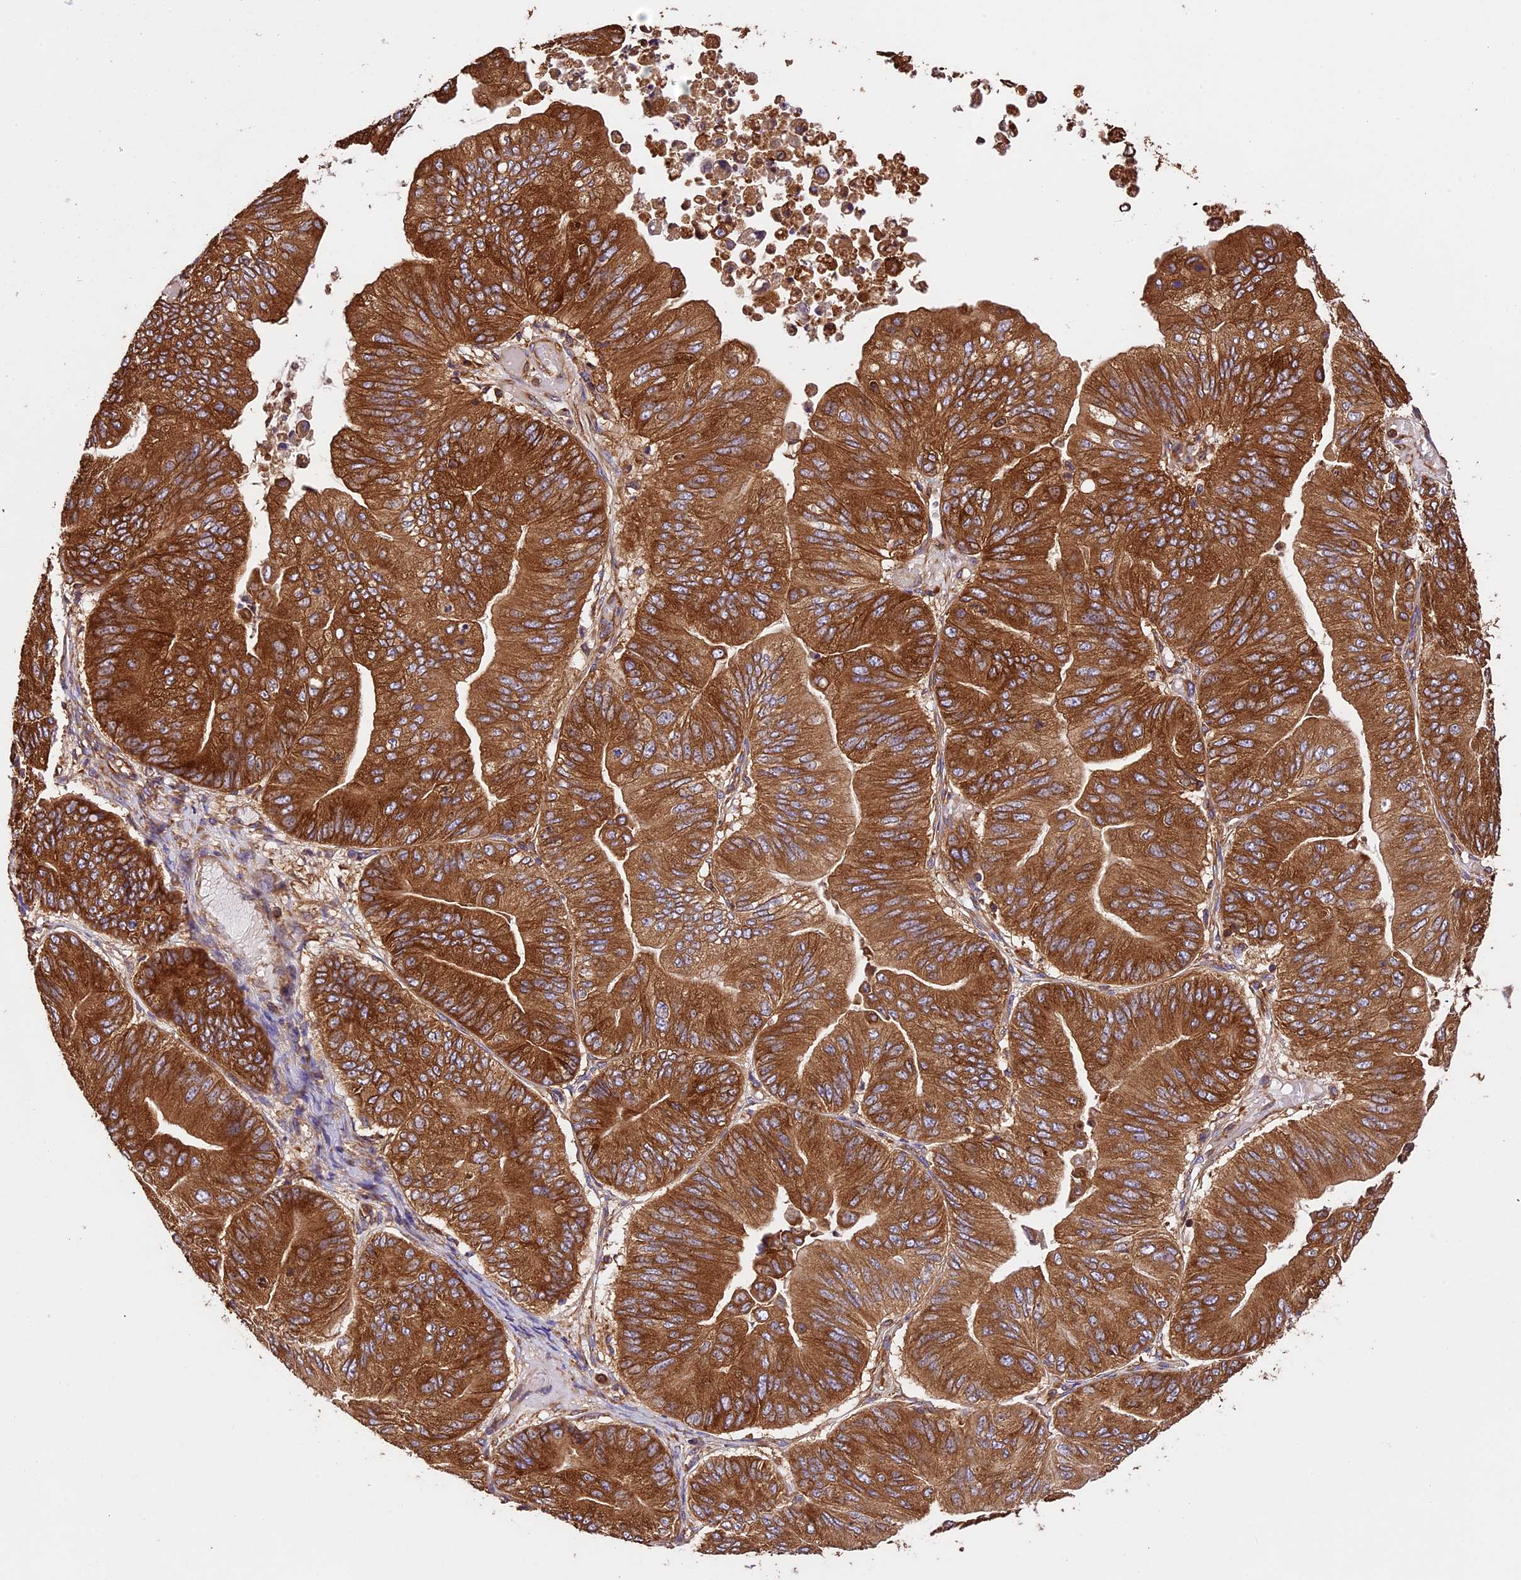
{"staining": {"intensity": "strong", "quantity": ">75%", "location": "cytoplasmic/membranous"}, "tissue": "ovarian cancer", "cell_type": "Tumor cells", "image_type": "cancer", "snomed": [{"axis": "morphology", "description": "Cystadenocarcinoma, mucinous, NOS"}, {"axis": "topography", "description": "Ovary"}], "caption": "Immunohistochemistry photomicrograph of neoplastic tissue: human mucinous cystadenocarcinoma (ovarian) stained using IHC displays high levels of strong protein expression localized specifically in the cytoplasmic/membranous of tumor cells, appearing as a cytoplasmic/membranous brown color.", "gene": "KARS1", "patient": {"sex": "female", "age": 61}}